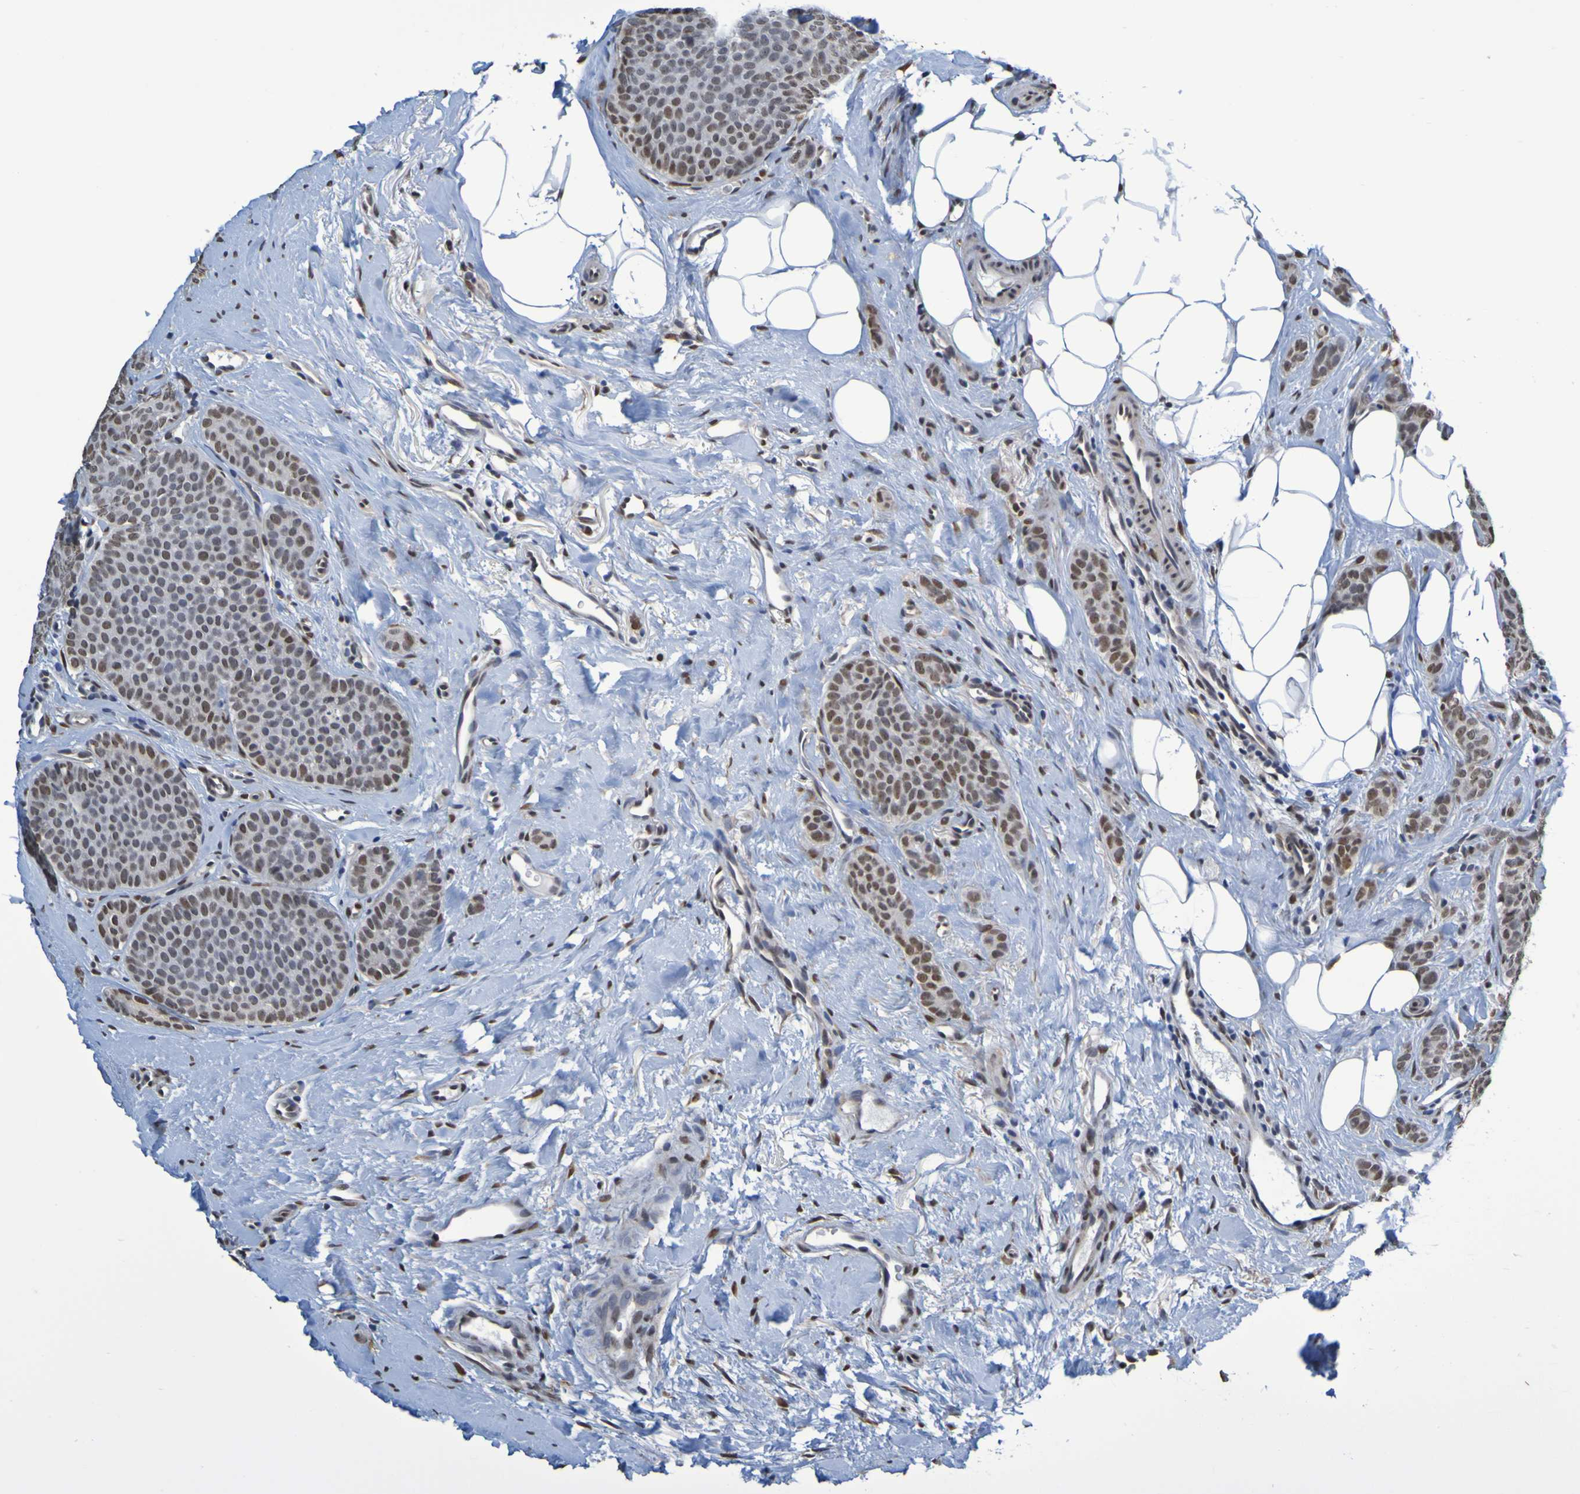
{"staining": {"intensity": "moderate", "quantity": ">75%", "location": "nuclear"}, "tissue": "breast cancer", "cell_type": "Tumor cells", "image_type": "cancer", "snomed": [{"axis": "morphology", "description": "Lobular carcinoma"}, {"axis": "topography", "description": "Skin"}, {"axis": "topography", "description": "Breast"}], "caption": "This image displays IHC staining of breast cancer (lobular carcinoma), with medium moderate nuclear positivity in approximately >75% of tumor cells.", "gene": "HDAC2", "patient": {"sex": "female", "age": 46}}